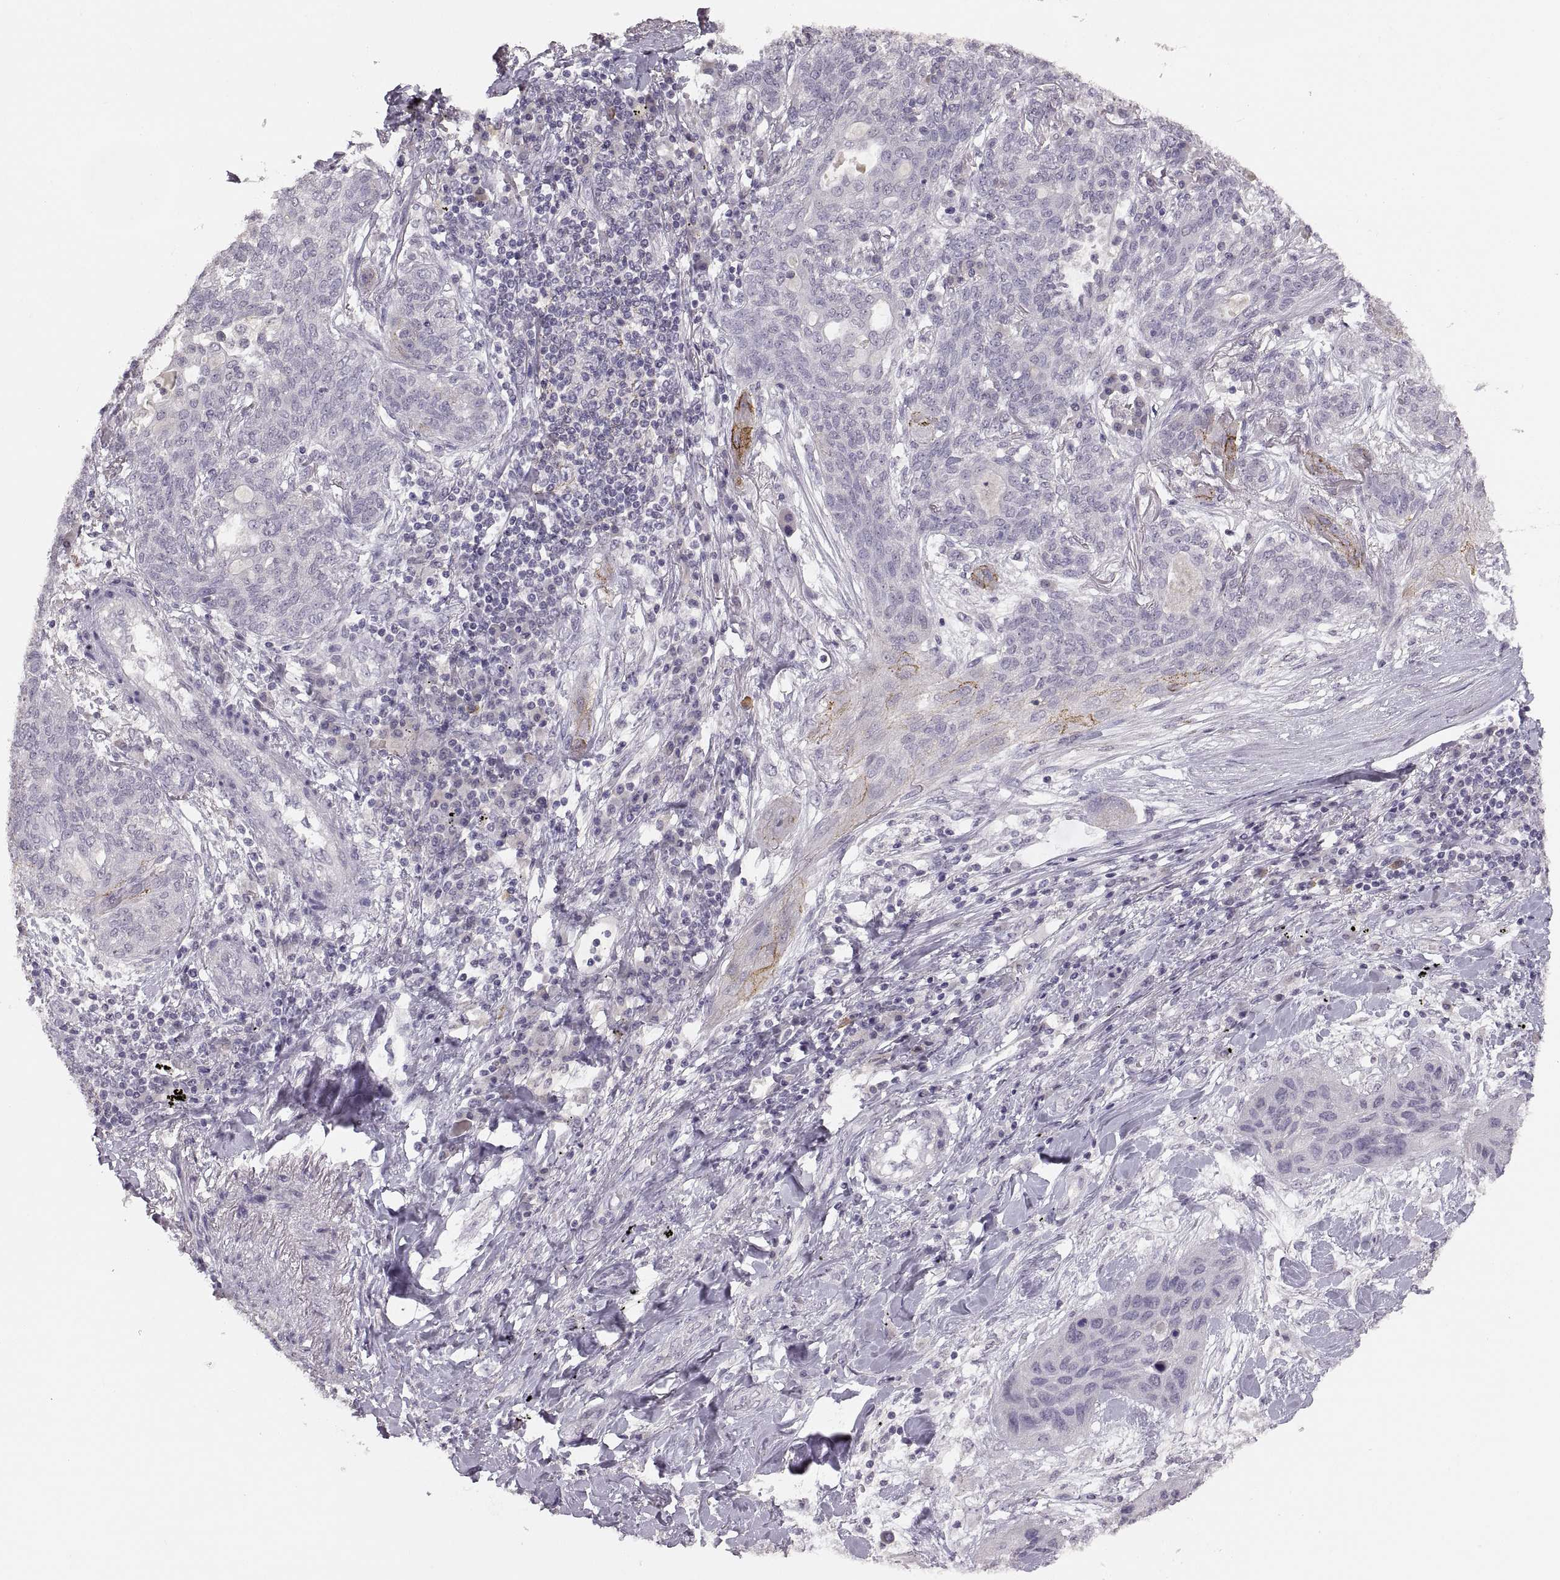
{"staining": {"intensity": "moderate", "quantity": "<25%", "location": "cytoplasmic/membranous"}, "tissue": "lung cancer", "cell_type": "Tumor cells", "image_type": "cancer", "snomed": [{"axis": "morphology", "description": "Squamous cell carcinoma, NOS"}, {"axis": "topography", "description": "Lung"}], "caption": "Lung squamous cell carcinoma was stained to show a protein in brown. There is low levels of moderate cytoplasmic/membranous staining in approximately <25% of tumor cells.", "gene": "CDH2", "patient": {"sex": "female", "age": 70}}